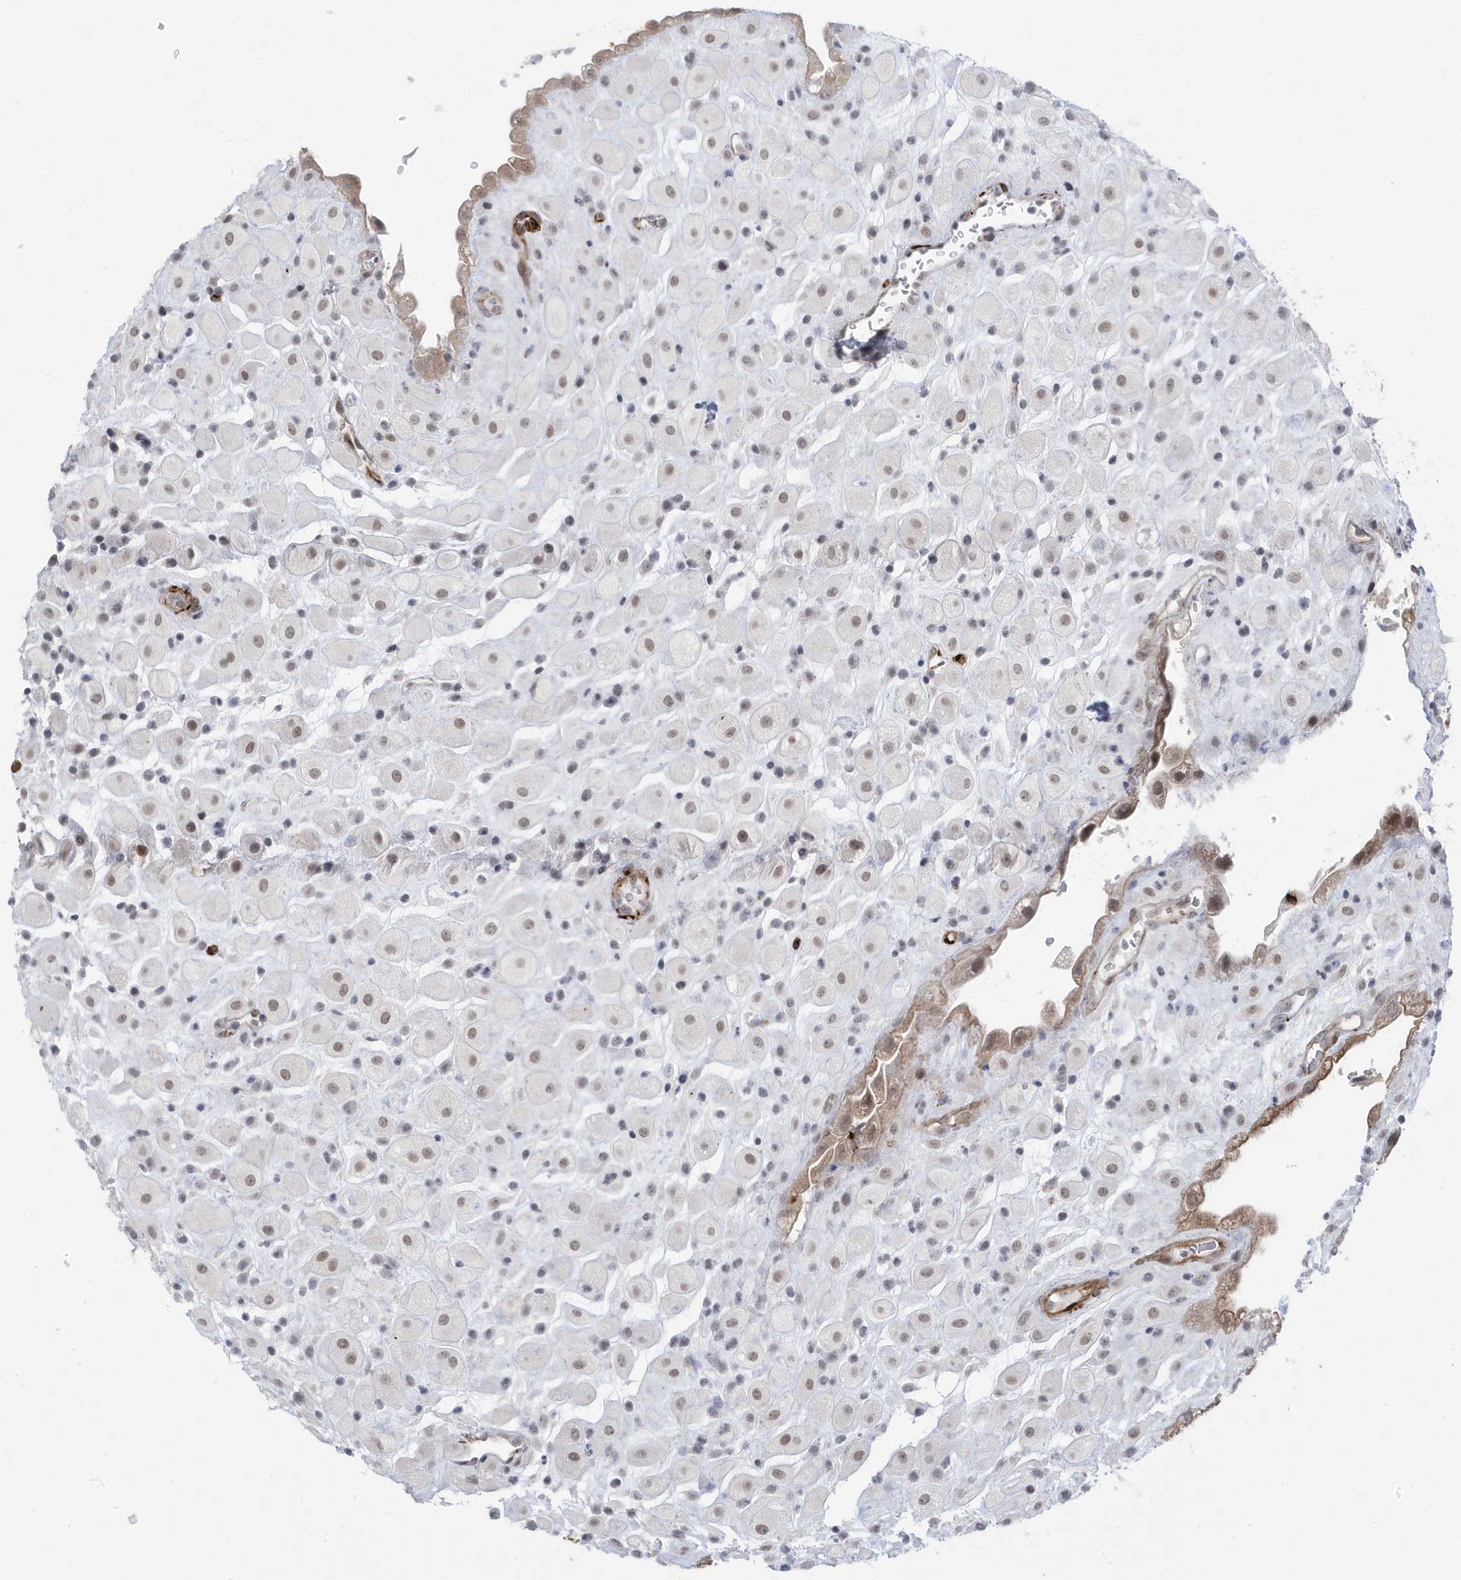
{"staining": {"intensity": "weak", "quantity": ">75%", "location": "nuclear"}, "tissue": "placenta", "cell_type": "Decidual cells", "image_type": "normal", "snomed": [{"axis": "morphology", "description": "Normal tissue, NOS"}, {"axis": "topography", "description": "Placenta"}], "caption": "Immunohistochemical staining of unremarkable placenta exhibits weak nuclear protein expression in approximately >75% of decidual cells.", "gene": "ADAMTSL3", "patient": {"sex": "female", "age": 35}}